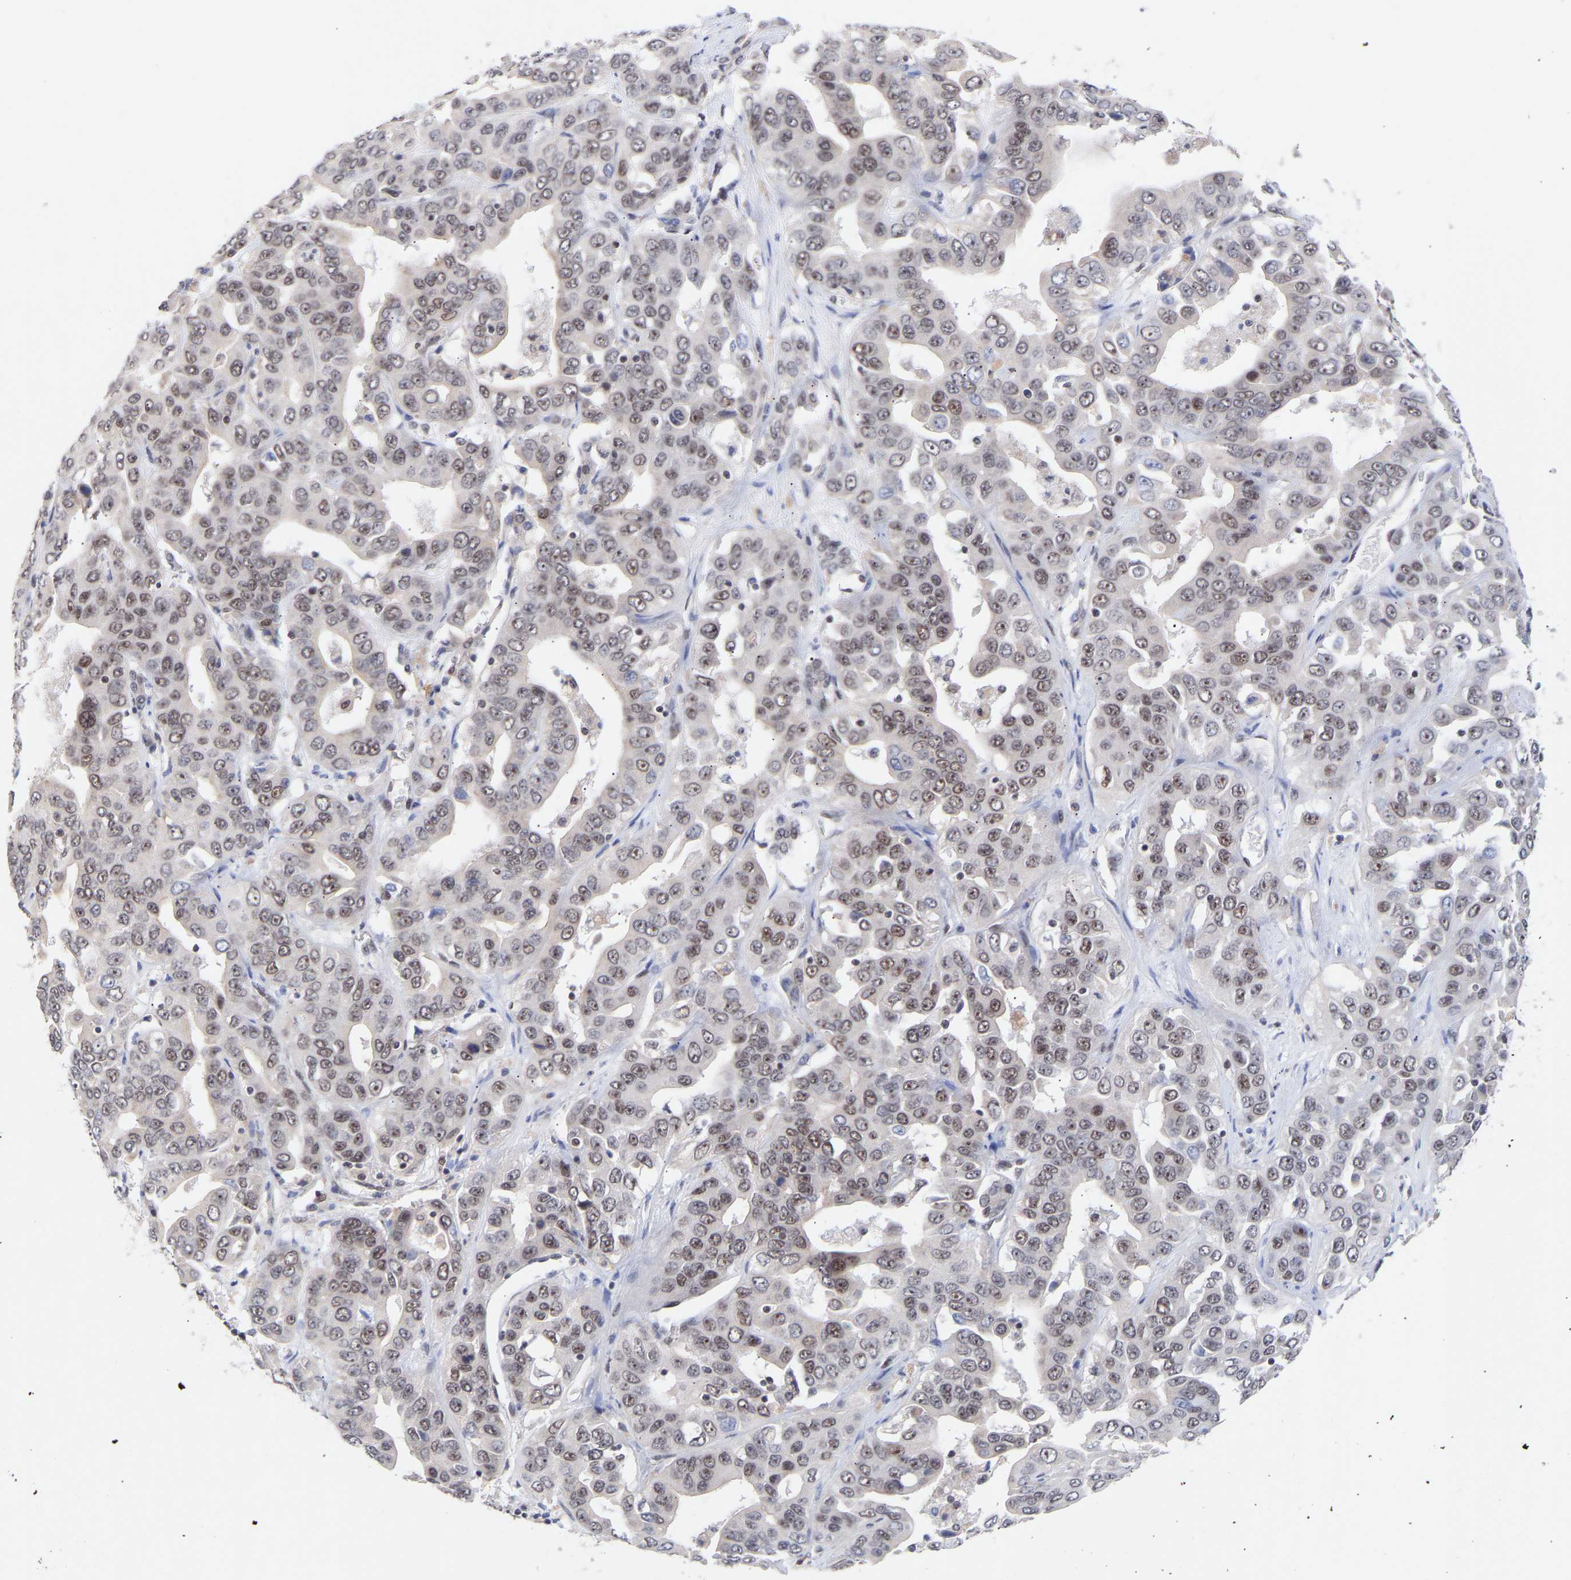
{"staining": {"intensity": "moderate", "quantity": "25%-75%", "location": "nuclear"}, "tissue": "liver cancer", "cell_type": "Tumor cells", "image_type": "cancer", "snomed": [{"axis": "morphology", "description": "Cholangiocarcinoma"}, {"axis": "topography", "description": "Liver"}], "caption": "Liver cholangiocarcinoma stained for a protein (brown) shows moderate nuclear positive expression in about 25%-75% of tumor cells.", "gene": "RBM15", "patient": {"sex": "female", "age": 52}}